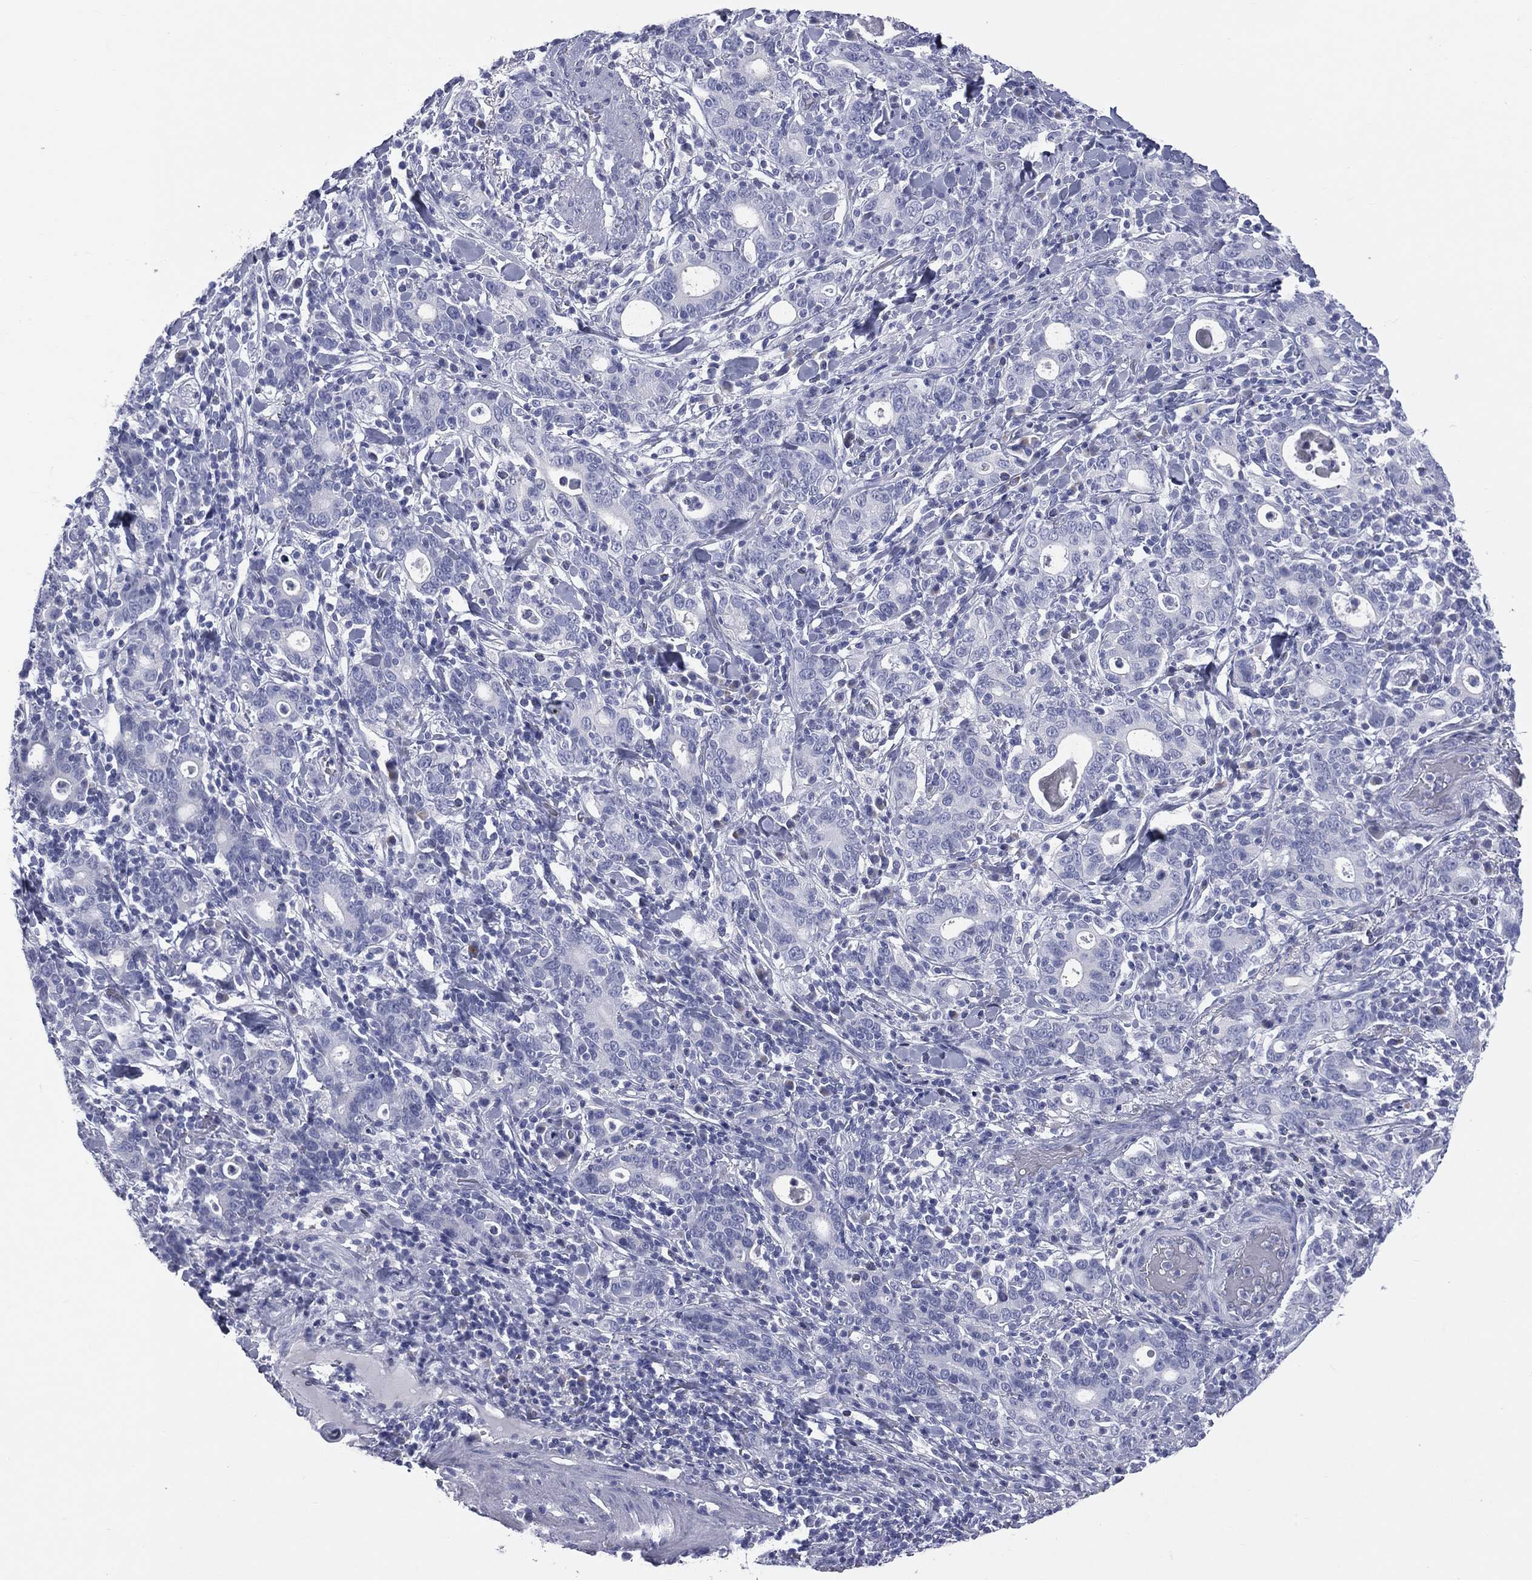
{"staining": {"intensity": "negative", "quantity": "none", "location": "none"}, "tissue": "stomach cancer", "cell_type": "Tumor cells", "image_type": "cancer", "snomed": [{"axis": "morphology", "description": "Adenocarcinoma, NOS"}, {"axis": "topography", "description": "Stomach"}], "caption": "Immunohistochemistry of human adenocarcinoma (stomach) demonstrates no staining in tumor cells.", "gene": "MLN", "patient": {"sex": "male", "age": 79}}